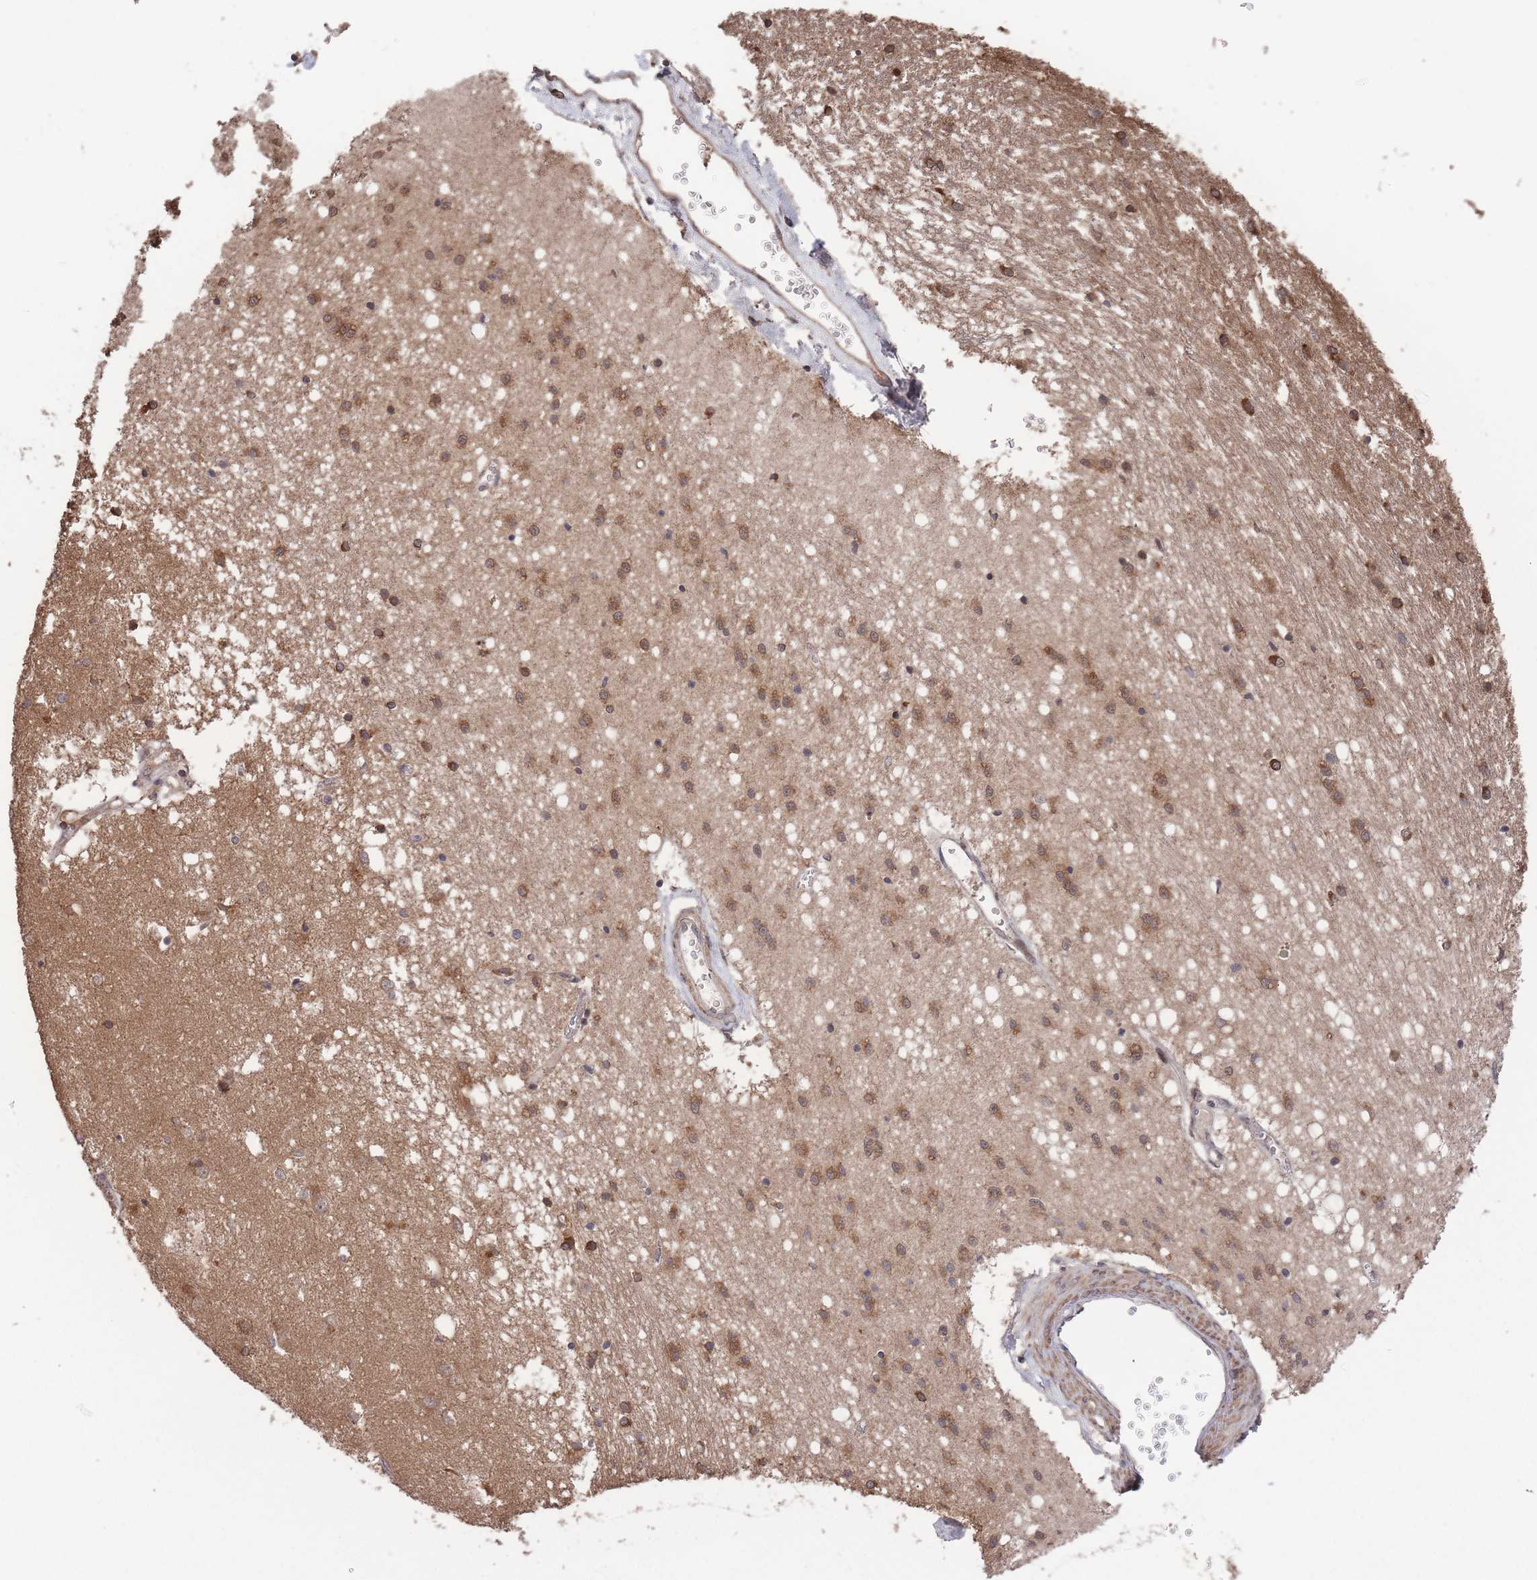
{"staining": {"intensity": "moderate", "quantity": "<25%", "location": "cytoplasmic/membranous"}, "tissue": "caudate", "cell_type": "Glial cells", "image_type": "normal", "snomed": [{"axis": "morphology", "description": "Normal tissue, NOS"}, {"axis": "topography", "description": "Lateral ventricle wall"}], "caption": "This photomicrograph displays IHC staining of unremarkable human caudate, with low moderate cytoplasmic/membranous staining in approximately <25% of glial cells.", "gene": "SF3B1", "patient": {"sex": "male", "age": 37}}